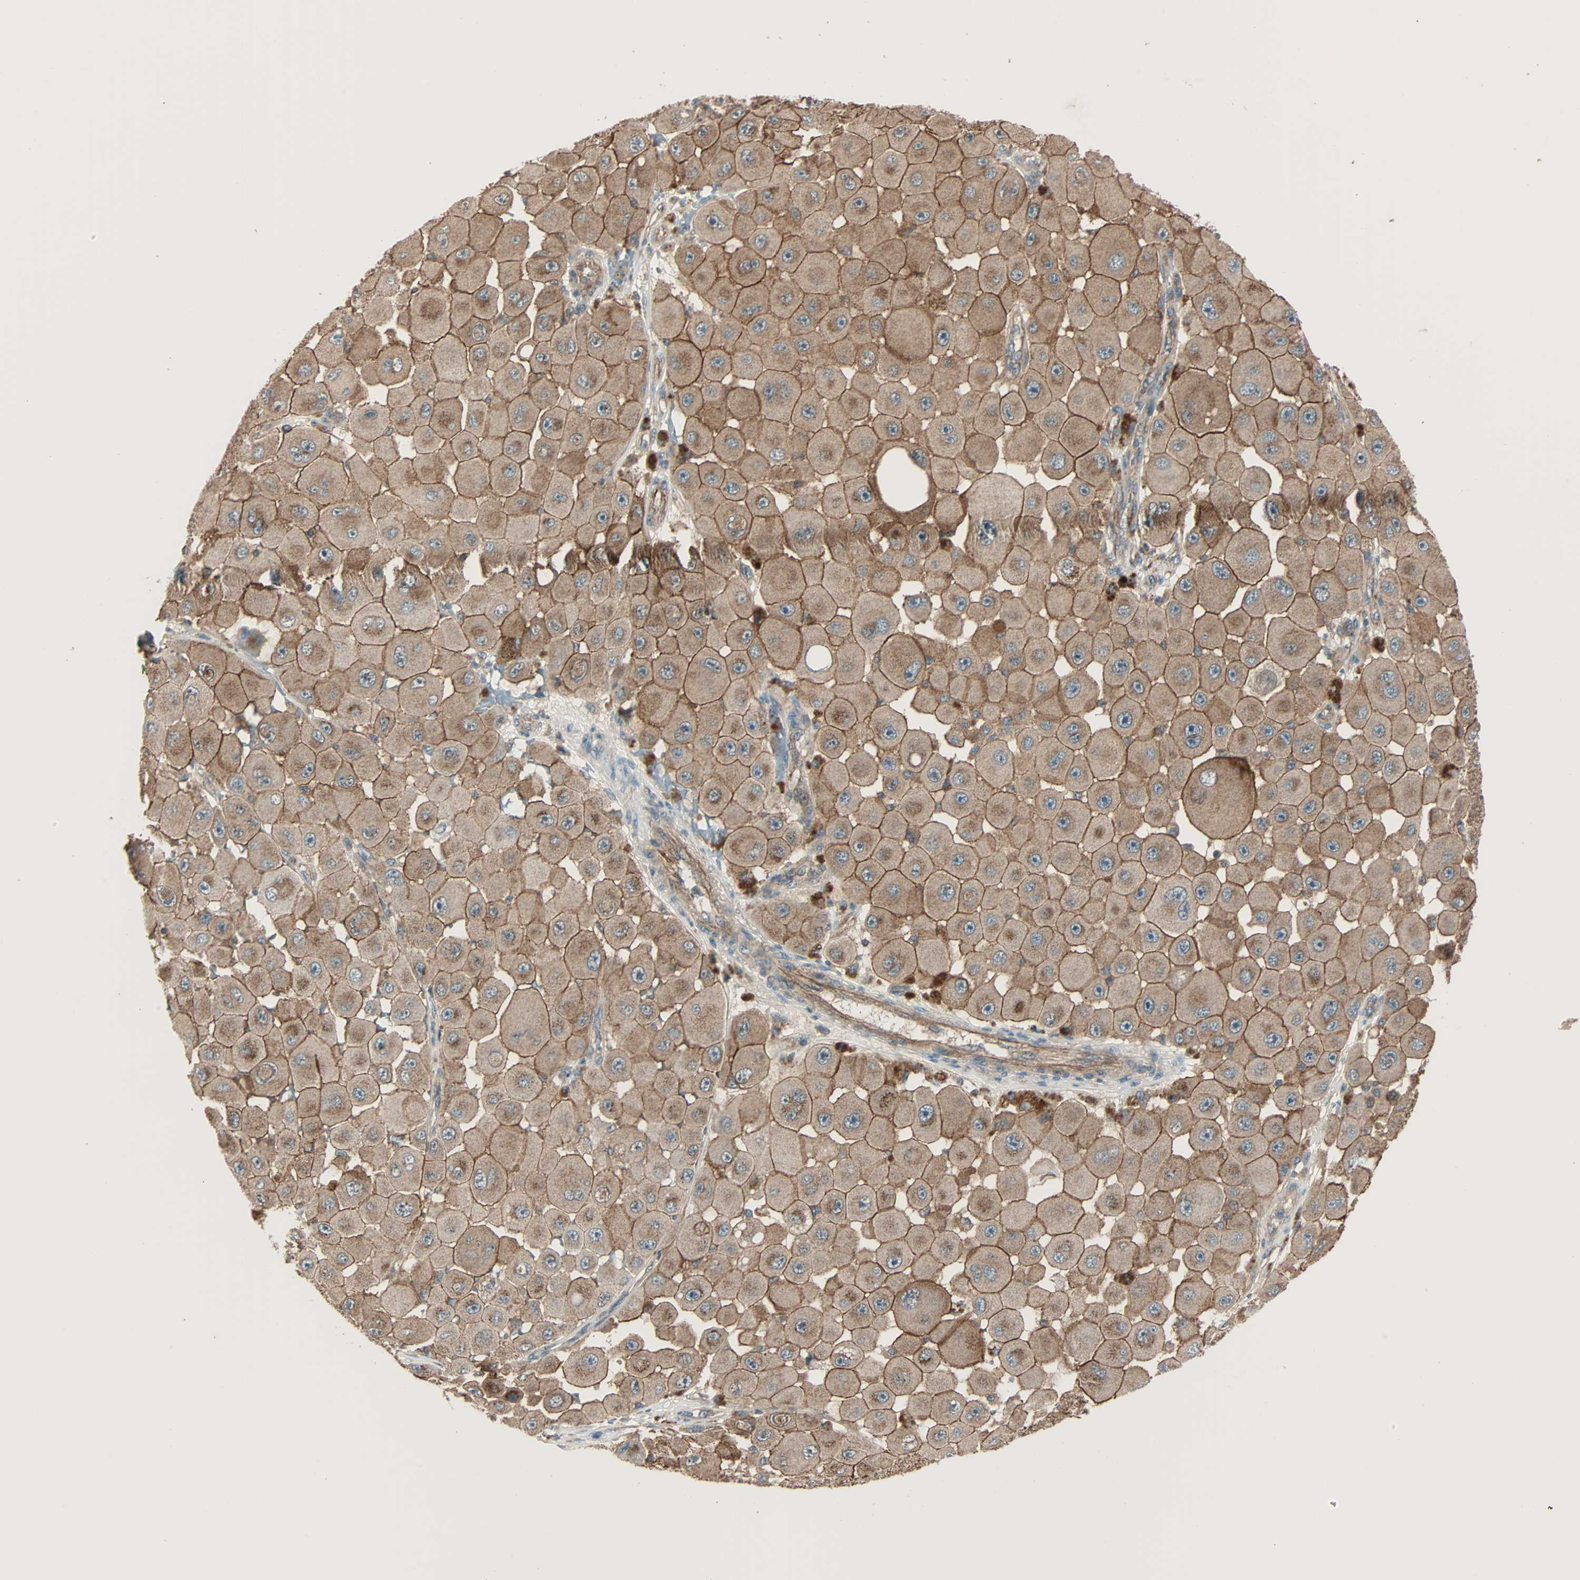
{"staining": {"intensity": "moderate", "quantity": ">75%", "location": "cytoplasmic/membranous"}, "tissue": "melanoma", "cell_type": "Tumor cells", "image_type": "cancer", "snomed": [{"axis": "morphology", "description": "Malignant melanoma, NOS"}, {"axis": "topography", "description": "Skin"}], "caption": "There is medium levels of moderate cytoplasmic/membranous staining in tumor cells of melanoma, as demonstrated by immunohistochemical staining (brown color).", "gene": "MAP3K21", "patient": {"sex": "female", "age": 81}}